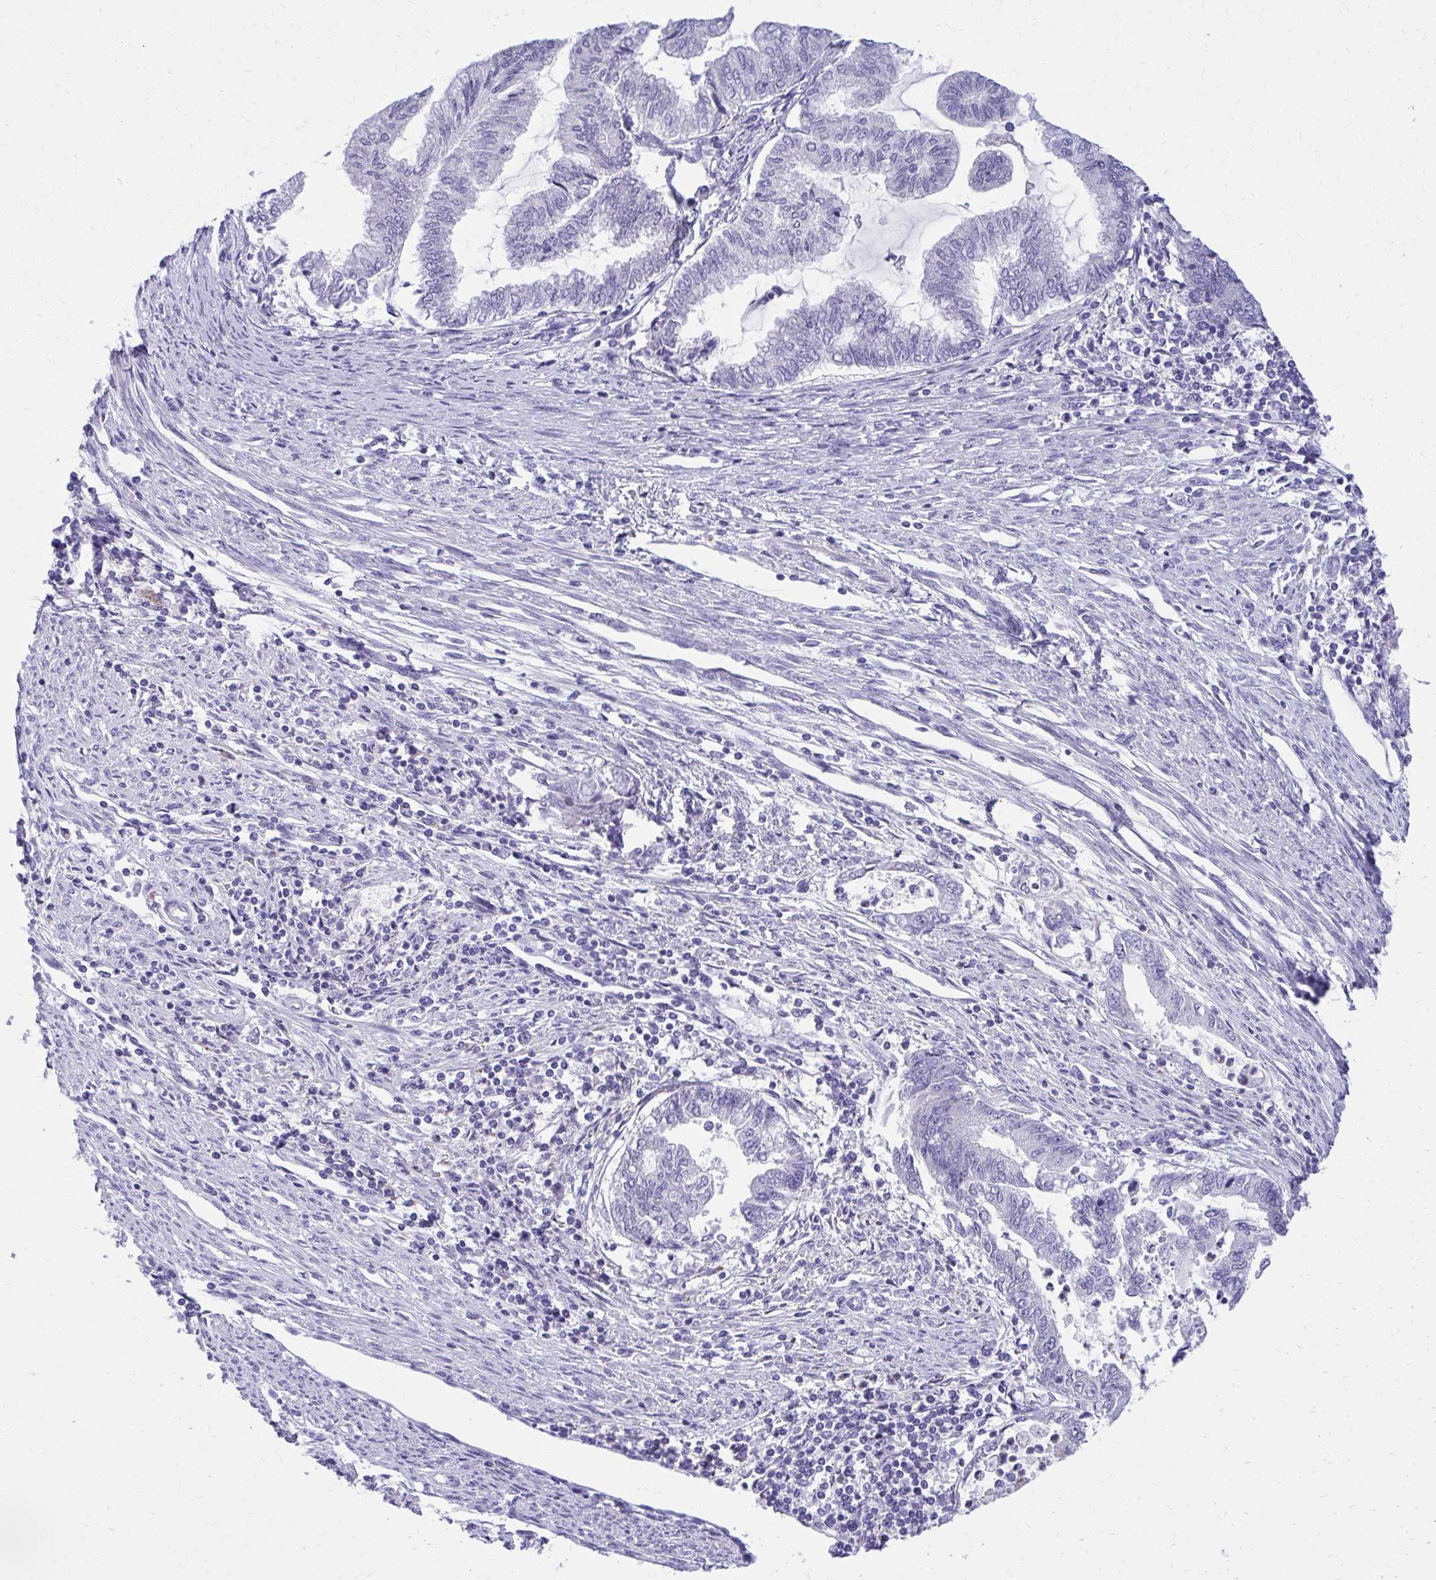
{"staining": {"intensity": "negative", "quantity": "none", "location": "none"}, "tissue": "endometrial cancer", "cell_type": "Tumor cells", "image_type": "cancer", "snomed": [{"axis": "morphology", "description": "Adenocarcinoma, NOS"}, {"axis": "topography", "description": "Endometrium"}], "caption": "IHC of endometrial adenocarcinoma displays no expression in tumor cells.", "gene": "AIG1", "patient": {"sex": "female", "age": 79}}